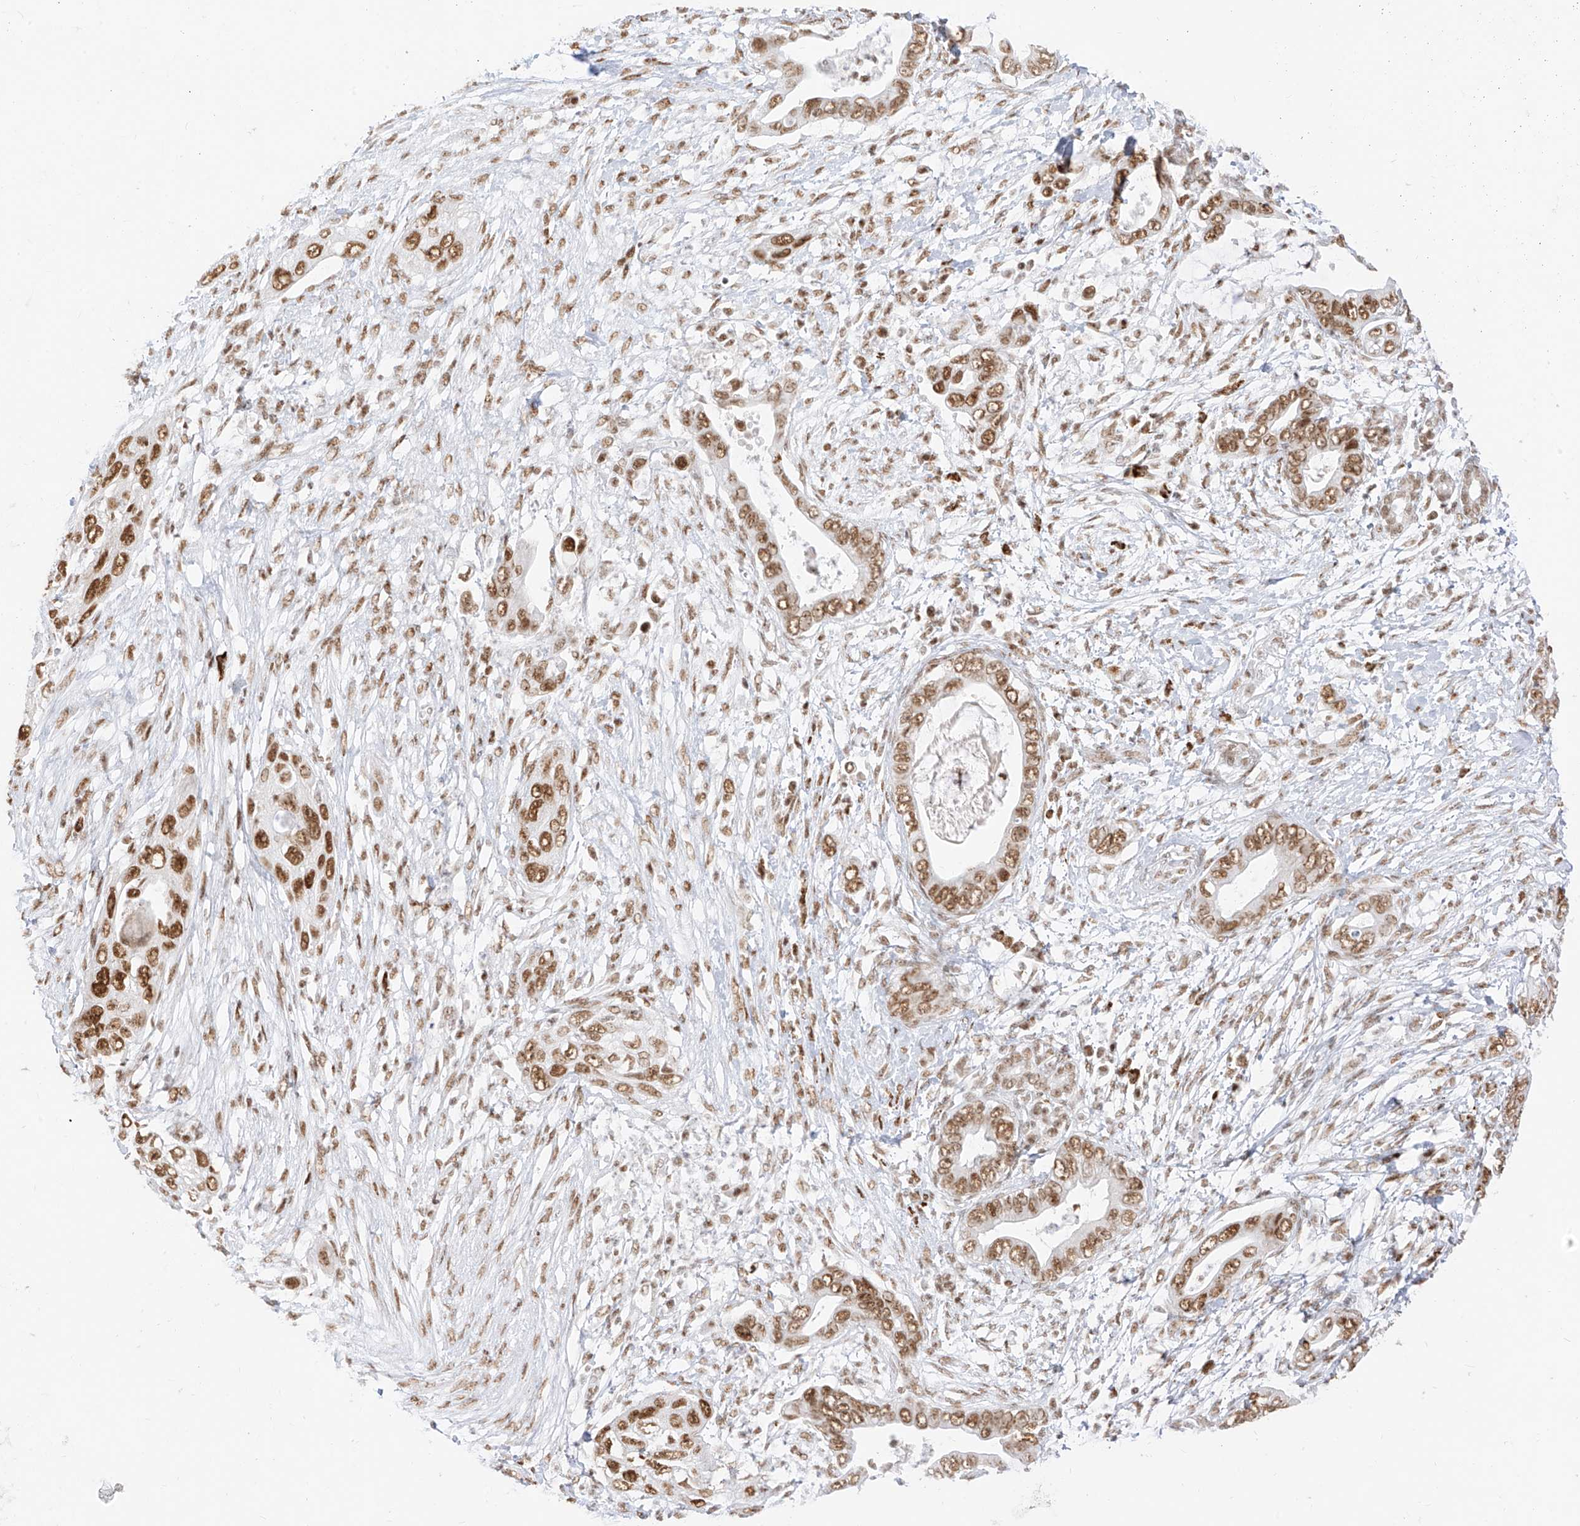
{"staining": {"intensity": "moderate", "quantity": ">75%", "location": "nuclear"}, "tissue": "pancreatic cancer", "cell_type": "Tumor cells", "image_type": "cancer", "snomed": [{"axis": "morphology", "description": "Adenocarcinoma, NOS"}, {"axis": "topography", "description": "Pancreas"}], "caption": "Pancreatic cancer (adenocarcinoma) stained with a protein marker exhibits moderate staining in tumor cells.", "gene": "SUPT5H", "patient": {"sex": "male", "age": 75}}